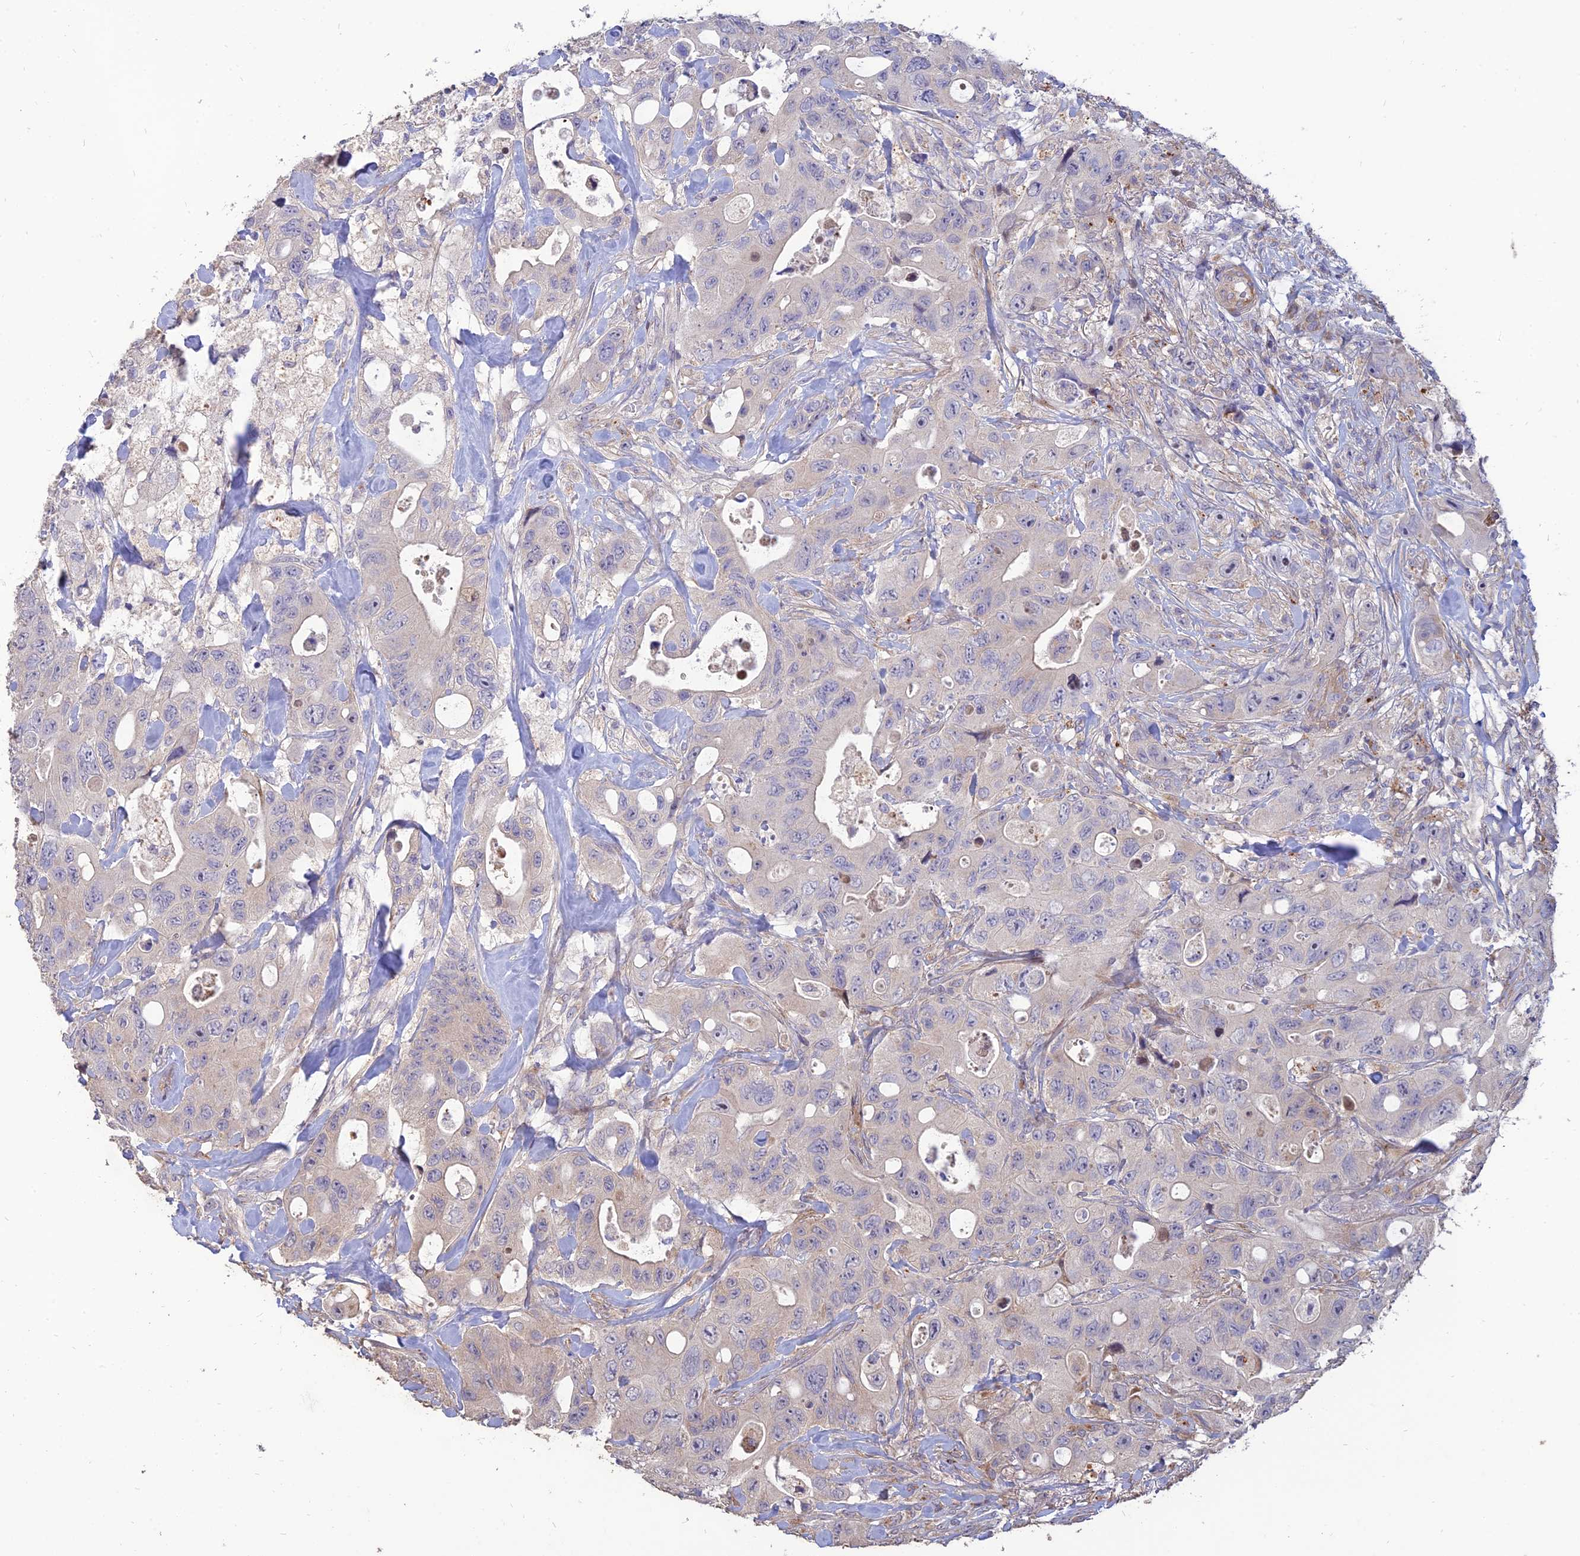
{"staining": {"intensity": "negative", "quantity": "none", "location": "none"}, "tissue": "colorectal cancer", "cell_type": "Tumor cells", "image_type": "cancer", "snomed": [{"axis": "morphology", "description": "Adenocarcinoma, NOS"}, {"axis": "topography", "description": "Colon"}], "caption": "A histopathology image of human colorectal adenocarcinoma is negative for staining in tumor cells.", "gene": "ST3GAL6", "patient": {"sex": "female", "age": 46}}